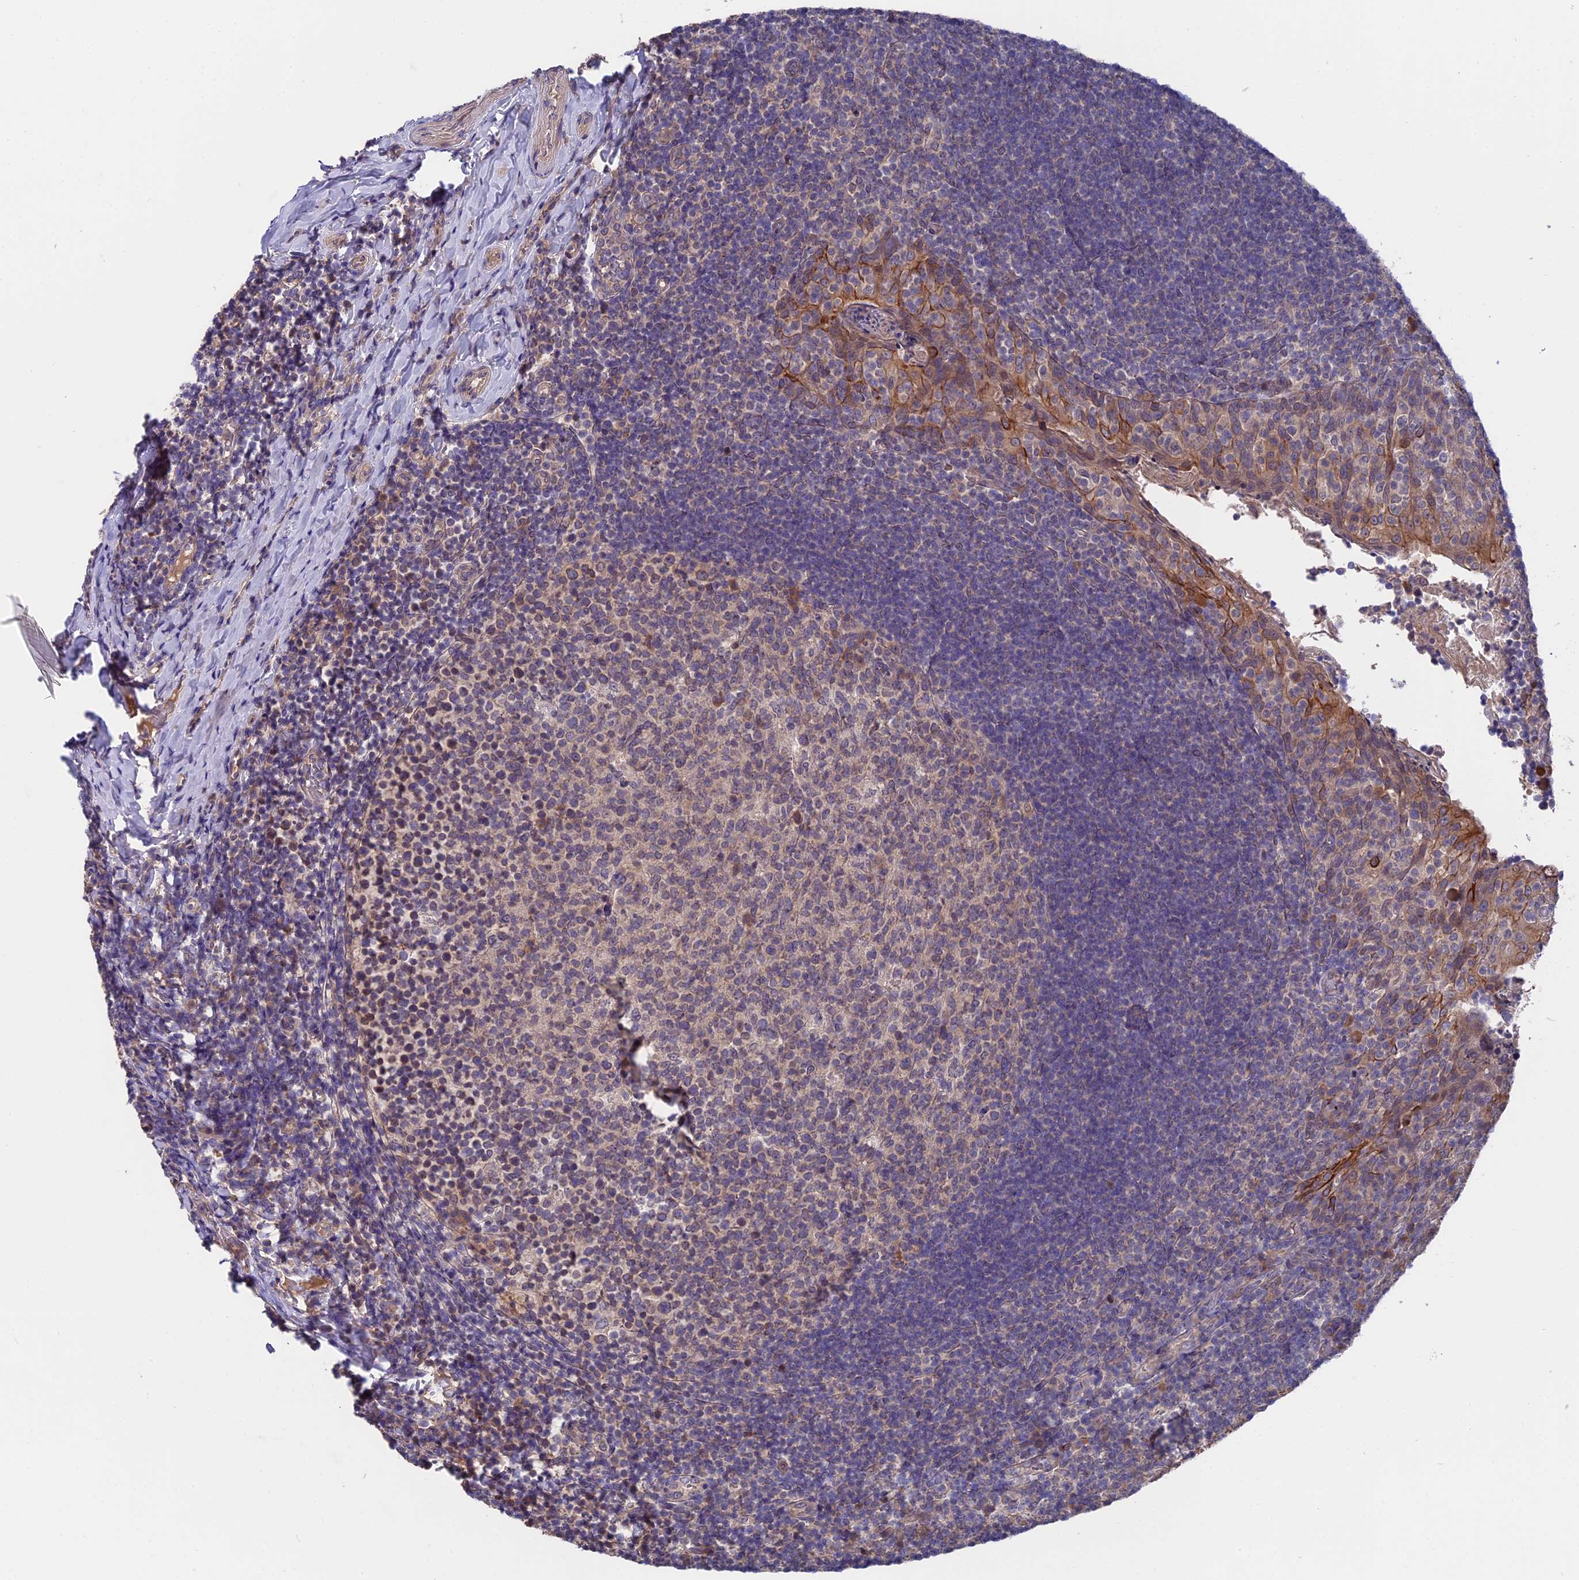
{"staining": {"intensity": "moderate", "quantity": "<25%", "location": "cytoplasmic/membranous"}, "tissue": "tonsil", "cell_type": "Germinal center cells", "image_type": "normal", "snomed": [{"axis": "morphology", "description": "Normal tissue, NOS"}, {"axis": "topography", "description": "Tonsil"}], "caption": "Moderate cytoplasmic/membranous positivity is appreciated in approximately <25% of germinal center cells in normal tonsil. (DAB IHC with brightfield microscopy, high magnification).", "gene": "ZCCHC2", "patient": {"sex": "female", "age": 10}}